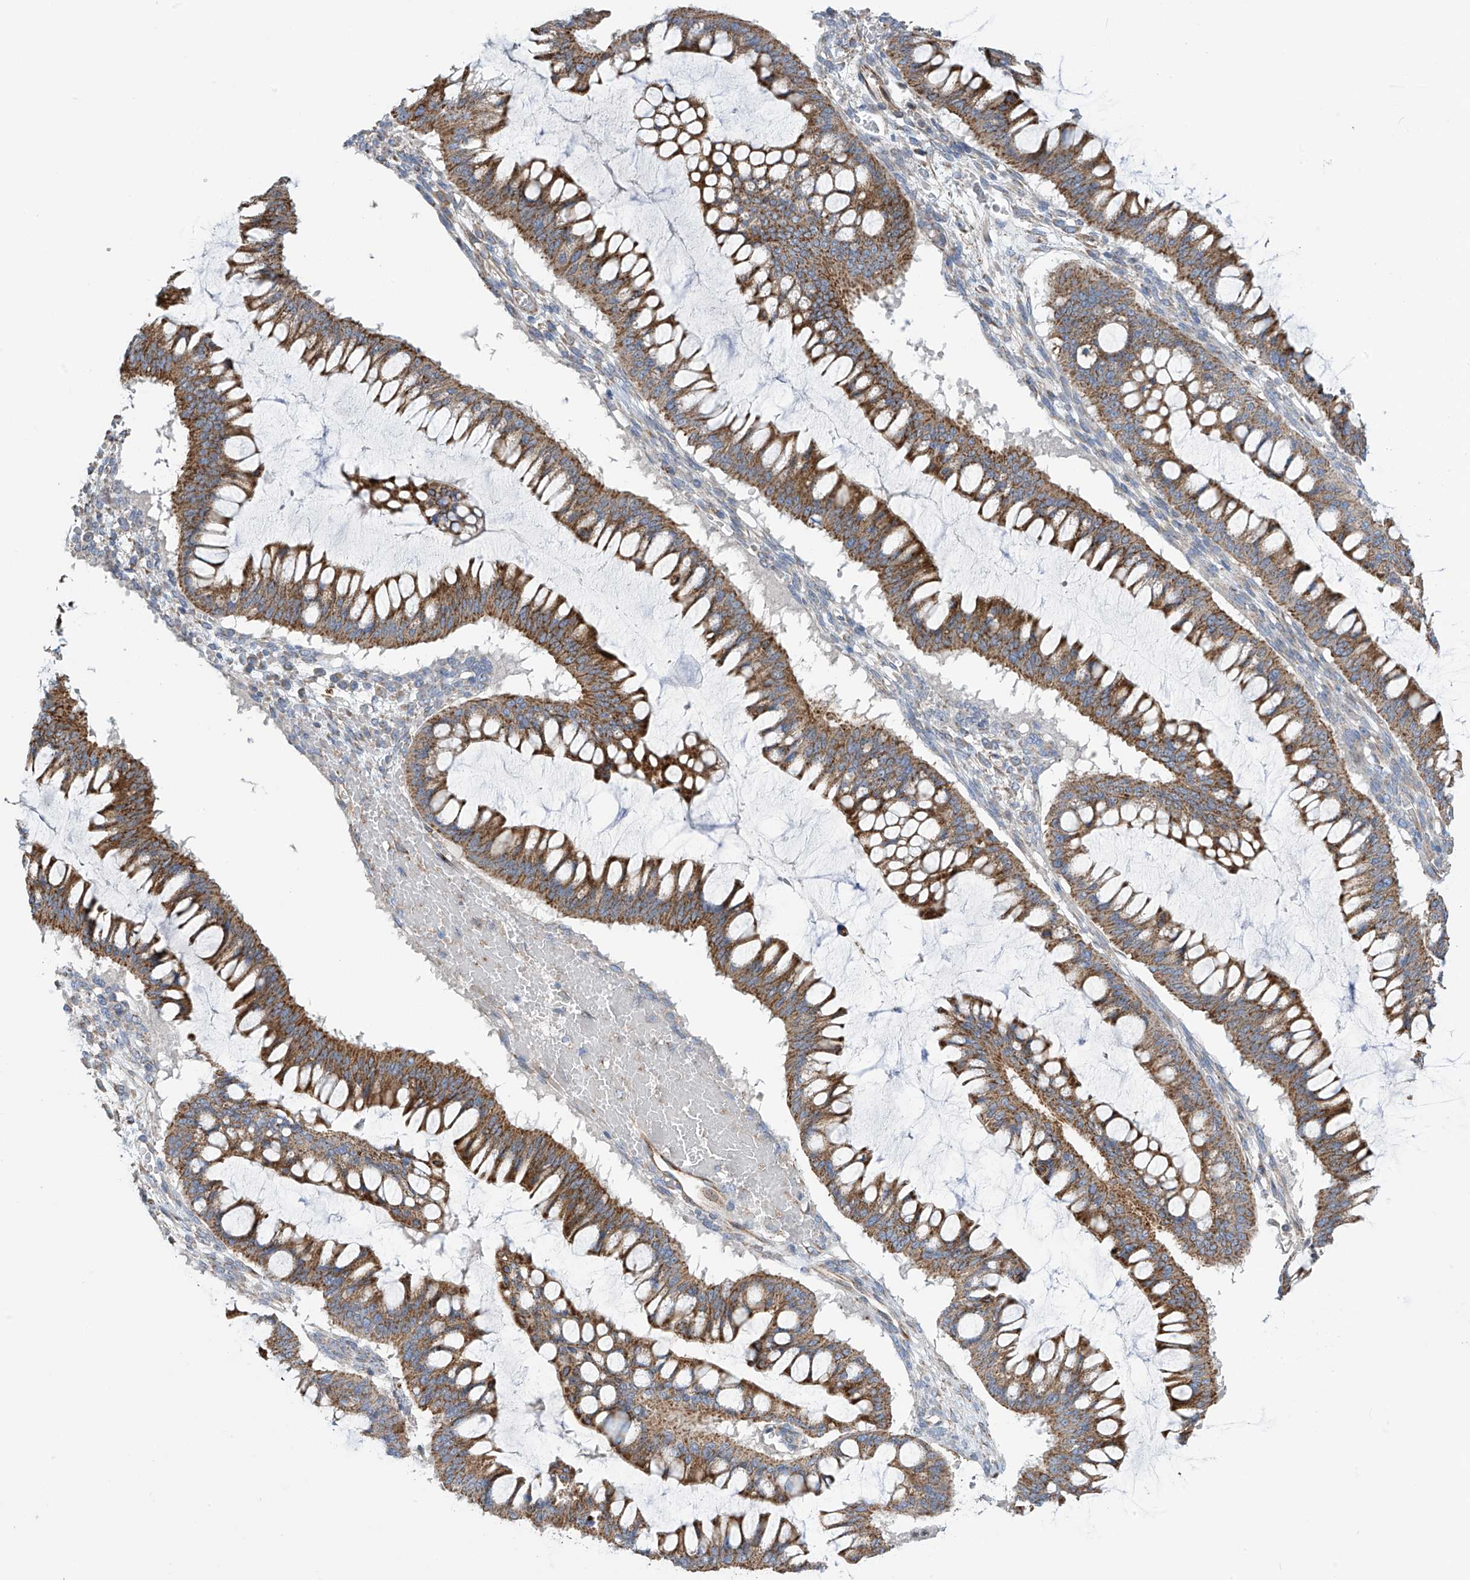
{"staining": {"intensity": "moderate", "quantity": ">75%", "location": "cytoplasmic/membranous"}, "tissue": "ovarian cancer", "cell_type": "Tumor cells", "image_type": "cancer", "snomed": [{"axis": "morphology", "description": "Cystadenocarcinoma, mucinous, NOS"}, {"axis": "topography", "description": "Ovary"}], "caption": "Protein staining of mucinous cystadenocarcinoma (ovarian) tissue demonstrates moderate cytoplasmic/membranous expression in about >75% of tumor cells.", "gene": "EIF5B", "patient": {"sex": "female", "age": 73}}